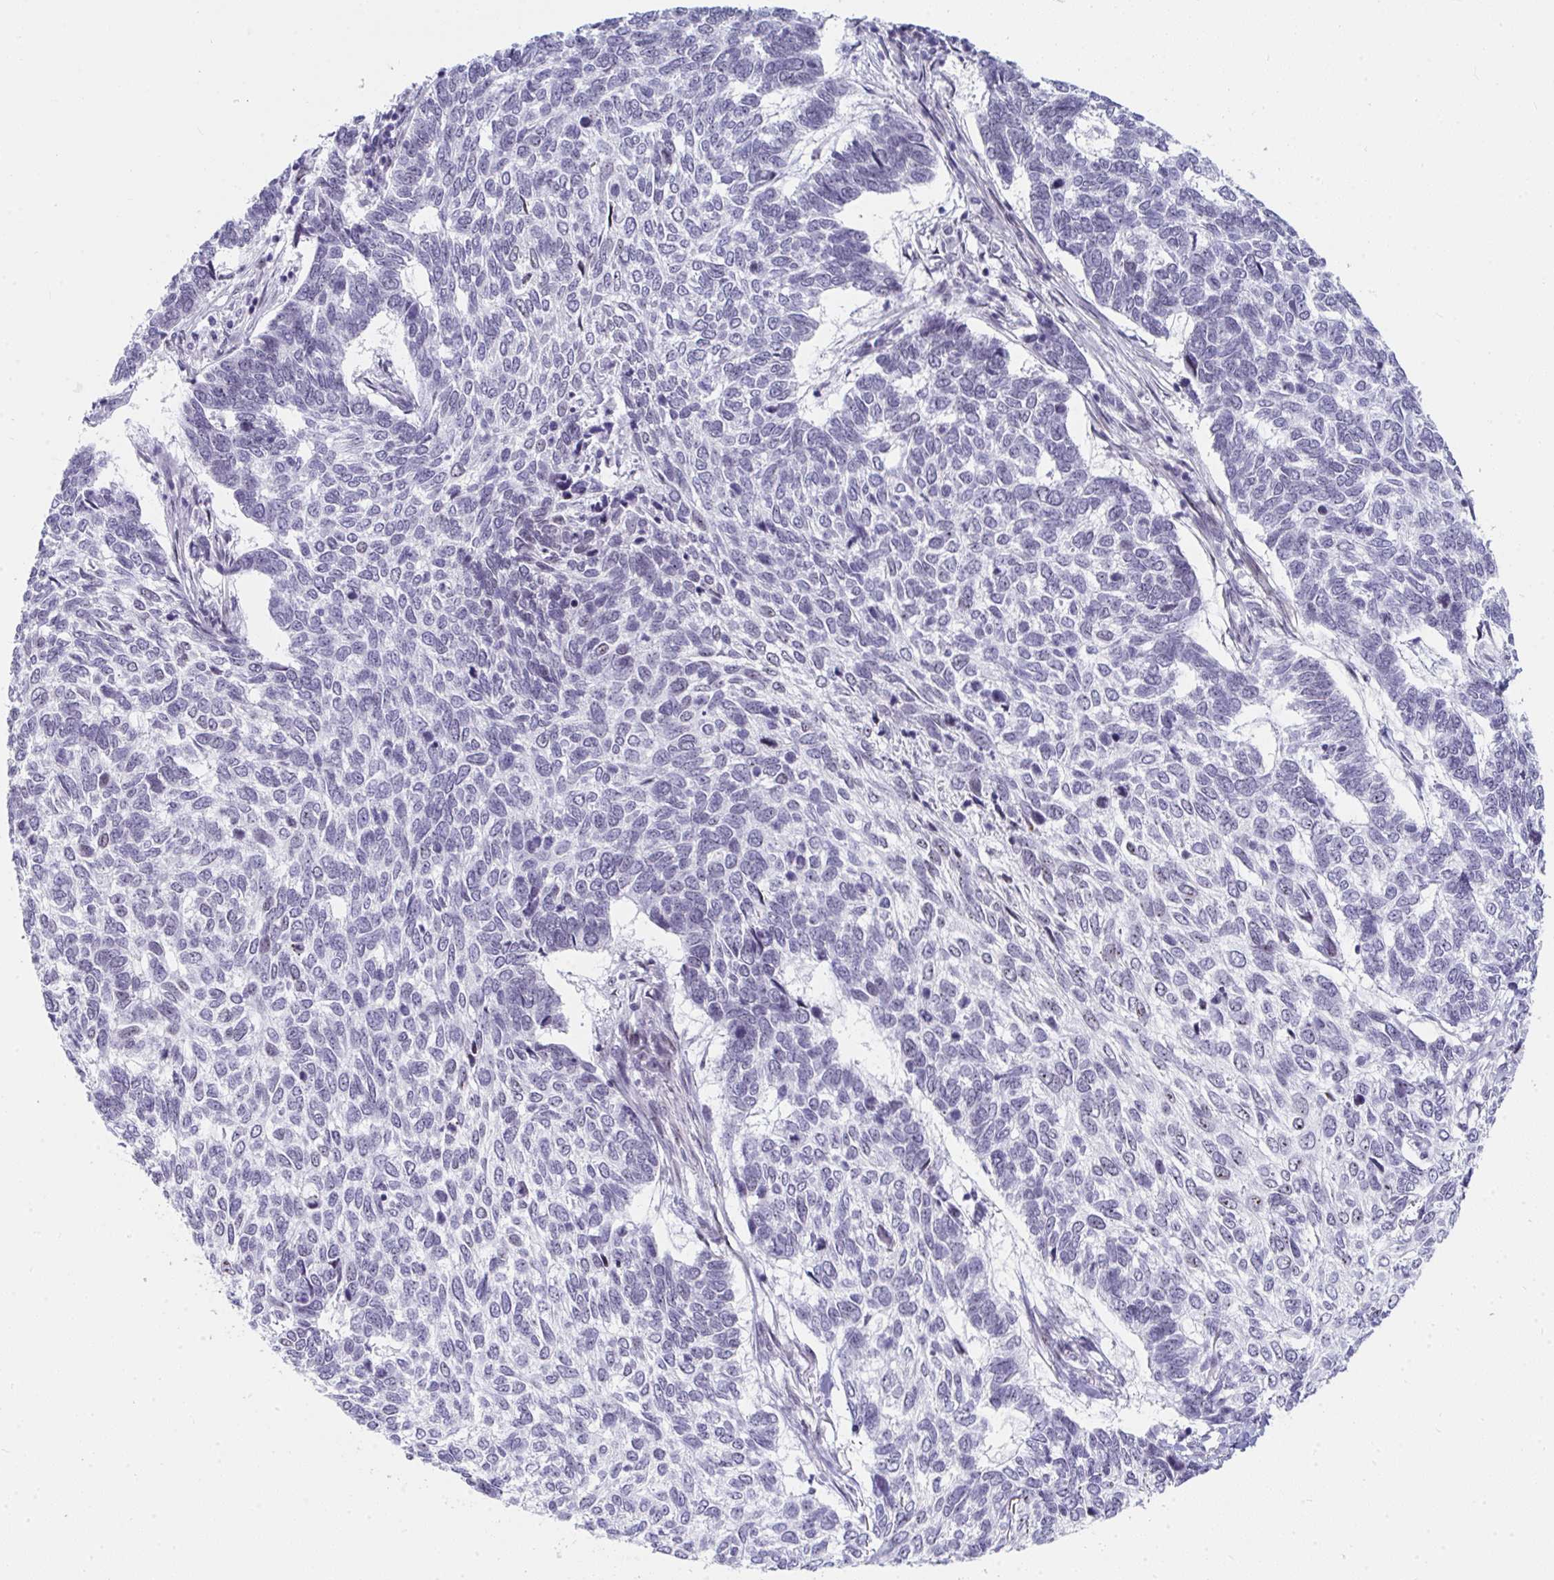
{"staining": {"intensity": "negative", "quantity": "none", "location": "none"}, "tissue": "skin cancer", "cell_type": "Tumor cells", "image_type": "cancer", "snomed": [{"axis": "morphology", "description": "Basal cell carcinoma"}, {"axis": "topography", "description": "Skin"}], "caption": "DAB (3,3'-diaminobenzidine) immunohistochemical staining of human basal cell carcinoma (skin) demonstrates no significant expression in tumor cells. (Stains: DAB IHC with hematoxylin counter stain, Microscopy: brightfield microscopy at high magnification).", "gene": "NOP10", "patient": {"sex": "female", "age": 65}}